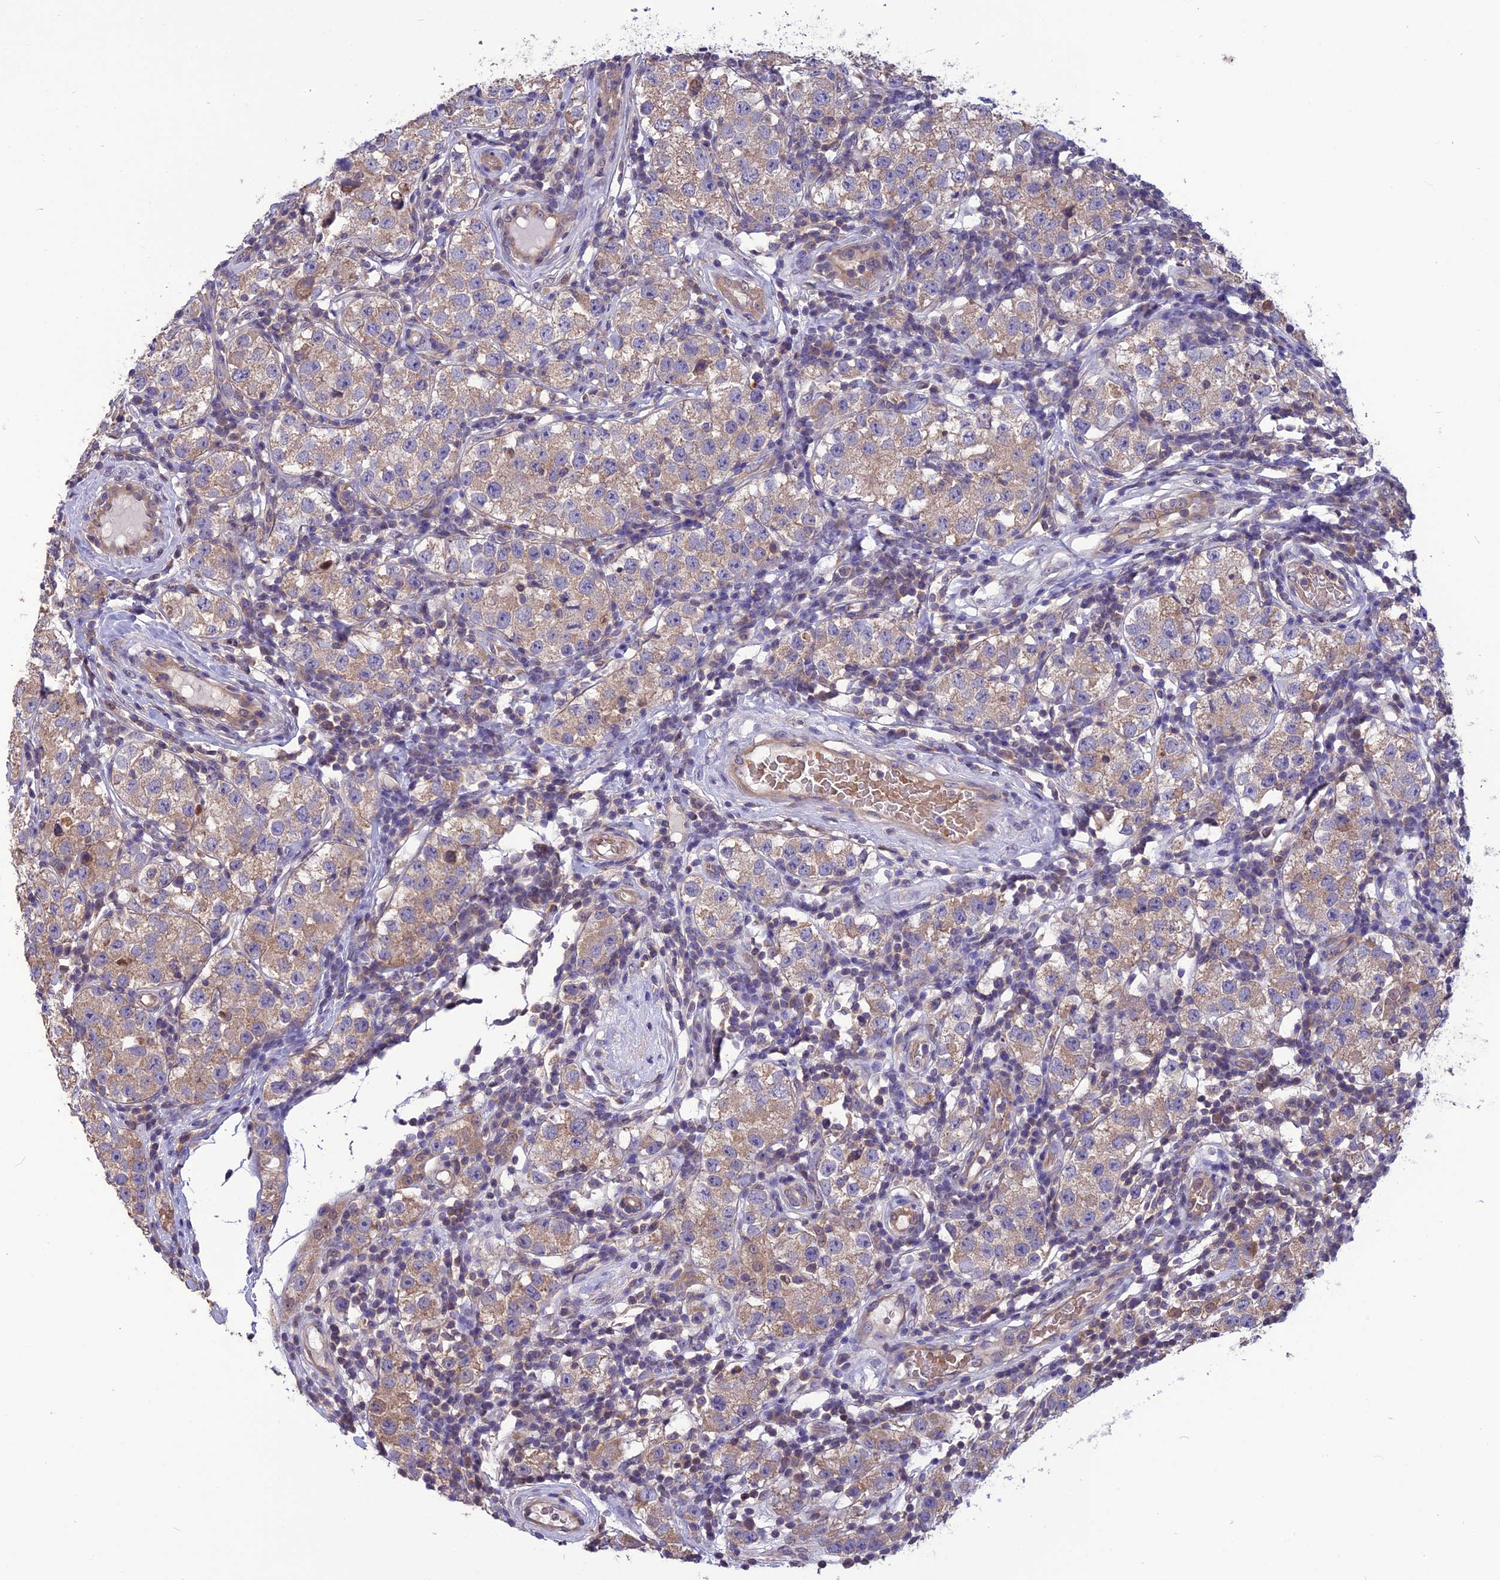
{"staining": {"intensity": "weak", "quantity": "<25%", "location": "cytoplasmic/membranous"}, "tissue": "testis cancer", "cell_type": "Tumor cells", "image_type": "cancer", "snomed": [{"axis": "morphology", "description": "Seminoma, NOS"}, {"axis": "topography", "description": "Testis"}], "caption": "An IHC photomicrograph of testis cancer is shown. There is no staining in tumor cells of testis cancer.", "gene": "PSMF1", "patient": {"sex": "male", "age": 34}}